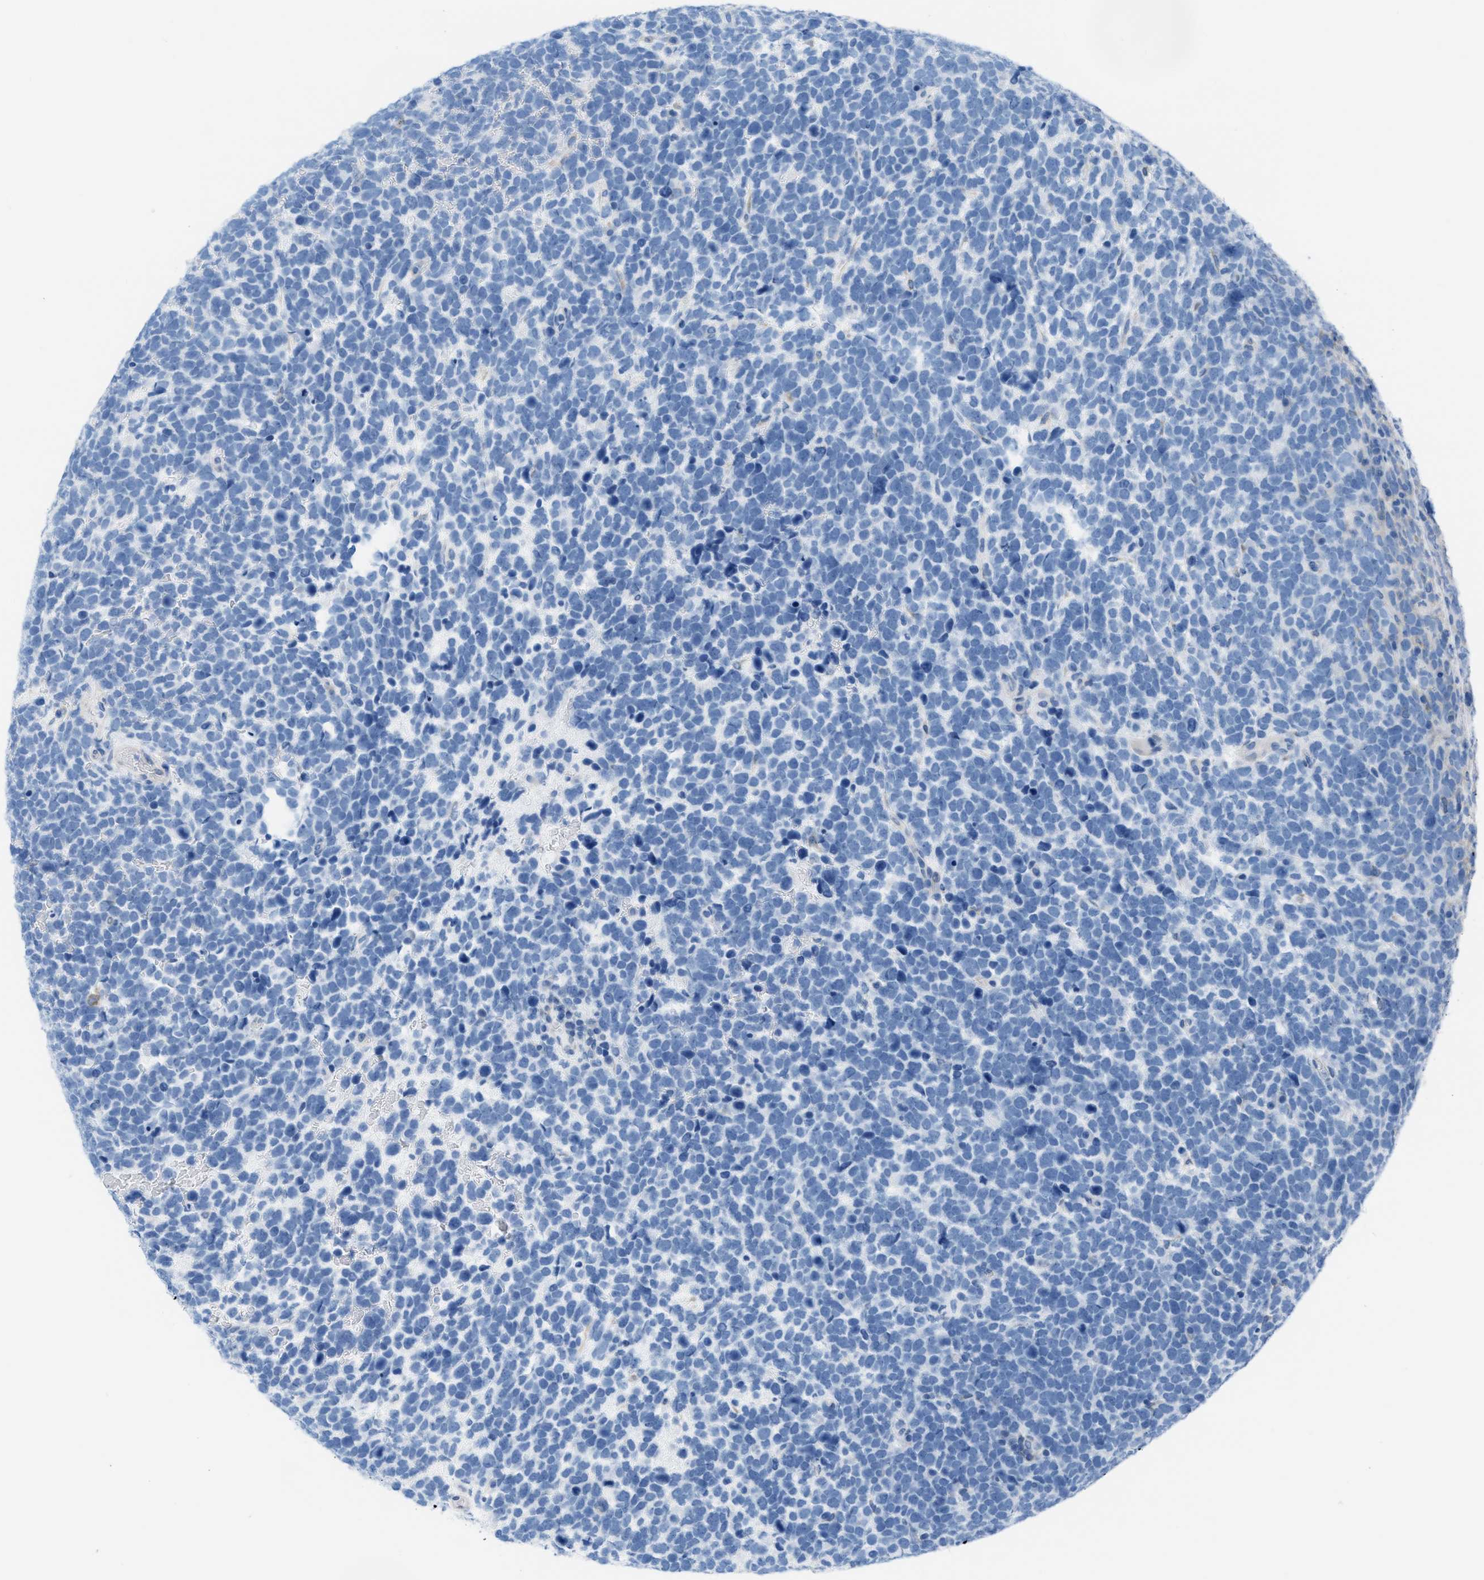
{"staining": {"intensity": "negative", "quantity": "none", "location": "none"}, "tissue": "urothelial cancer", "cell_type": "Tumor cells", "image_type": "cancer", "snomed": [{"axis": "morphology", "description": "Urothelial carcinoma, High grade"}, {"axis": "topography", "description": "Urinary bladder"}], "caption": "Protein analysis of urothelial cancer exhibits no significant staining in tumor cells.", "gene": "ASGR1", "patient": {"sex": "female", "age": 82}}